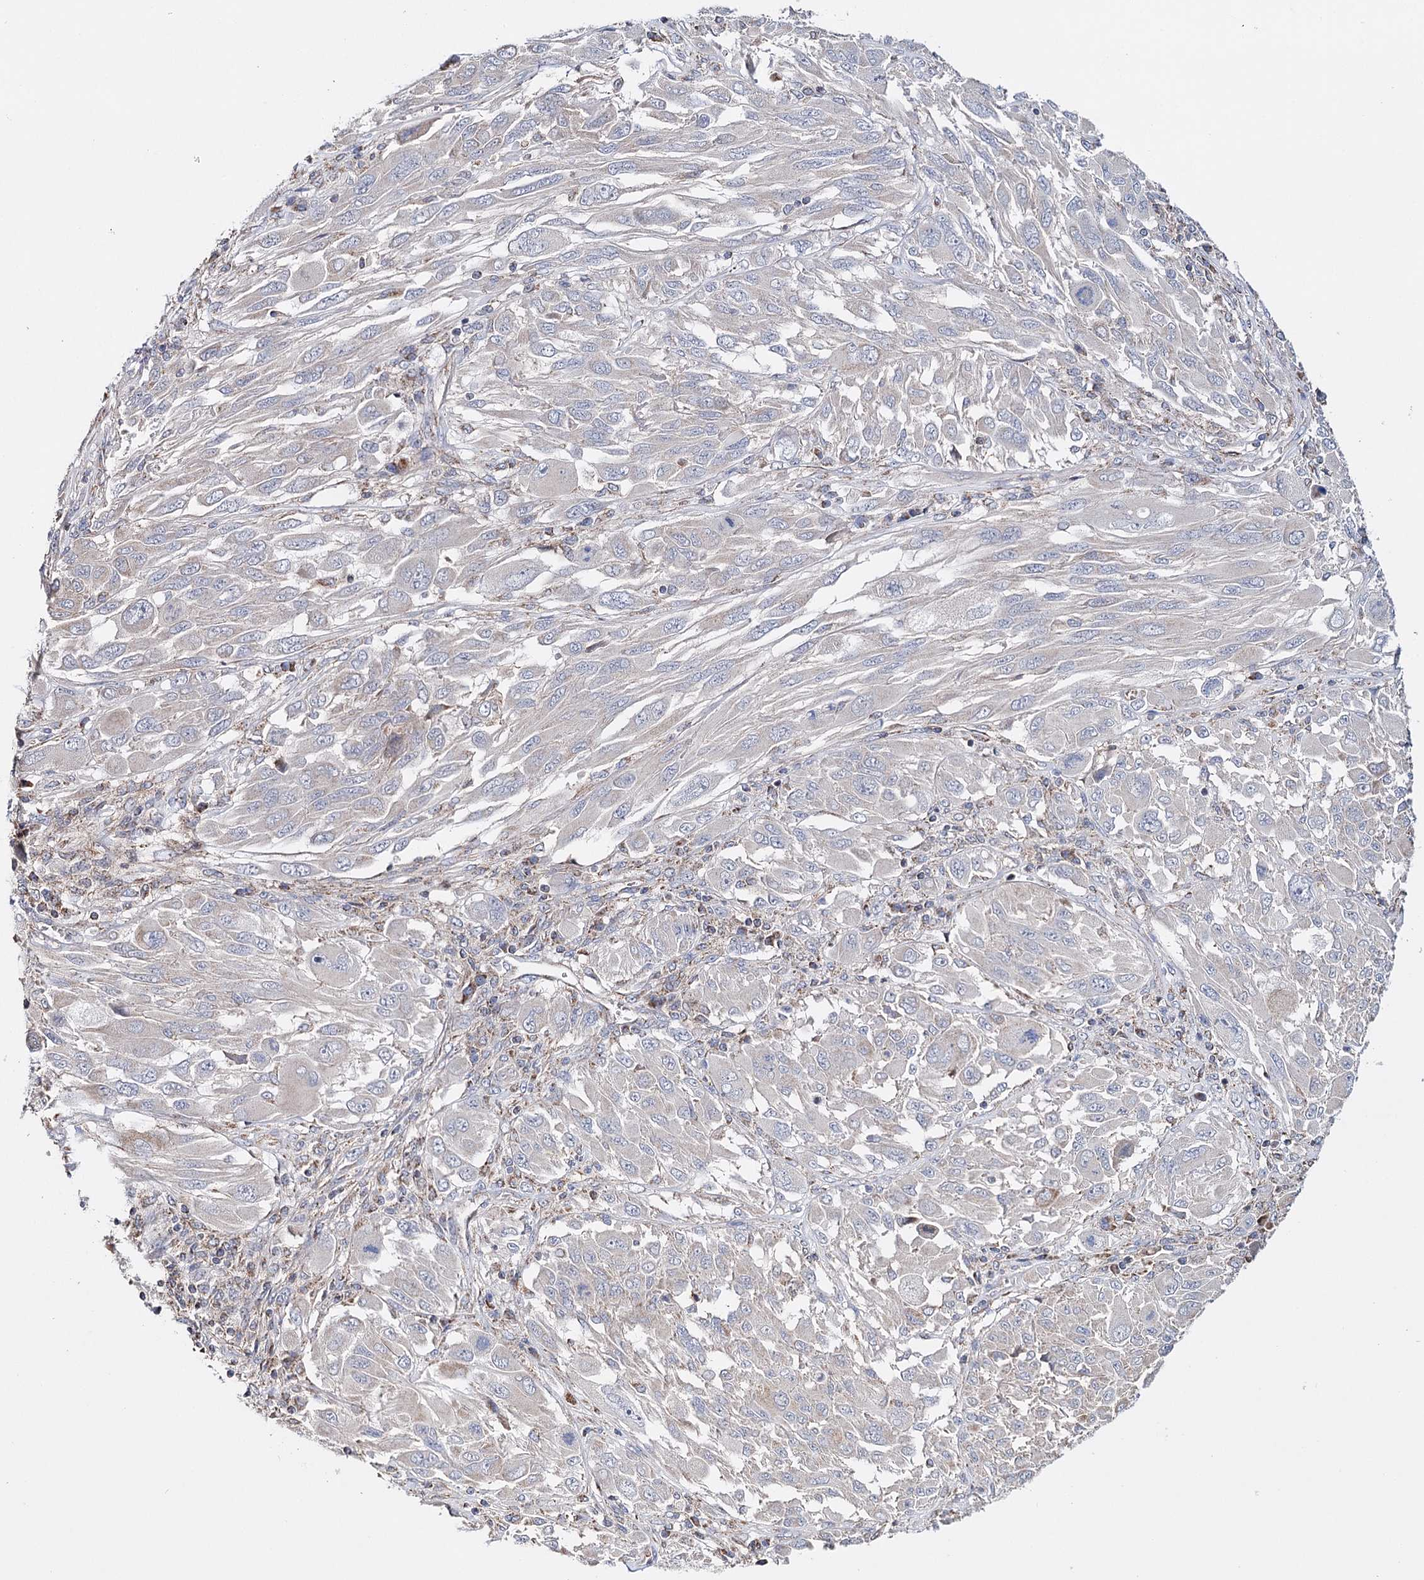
{"staining": {"intensity": "negative", "quantity": "none", "location": "none"}, "tissue": "melanoma", "cell_type": "Tumor cells", "image_type": "cancer", "snomed": [{"axis": "morphology", "description": "Malignant melanoma, NOS"}, {"axis": "topography", "description": "Skin"}], "caption": "Immunohistochemical staining of human melanoma exhibits no significant staining in tumor cells.", "gene": "CFAP46", "patient": {"sex": "female", "age": 91}}